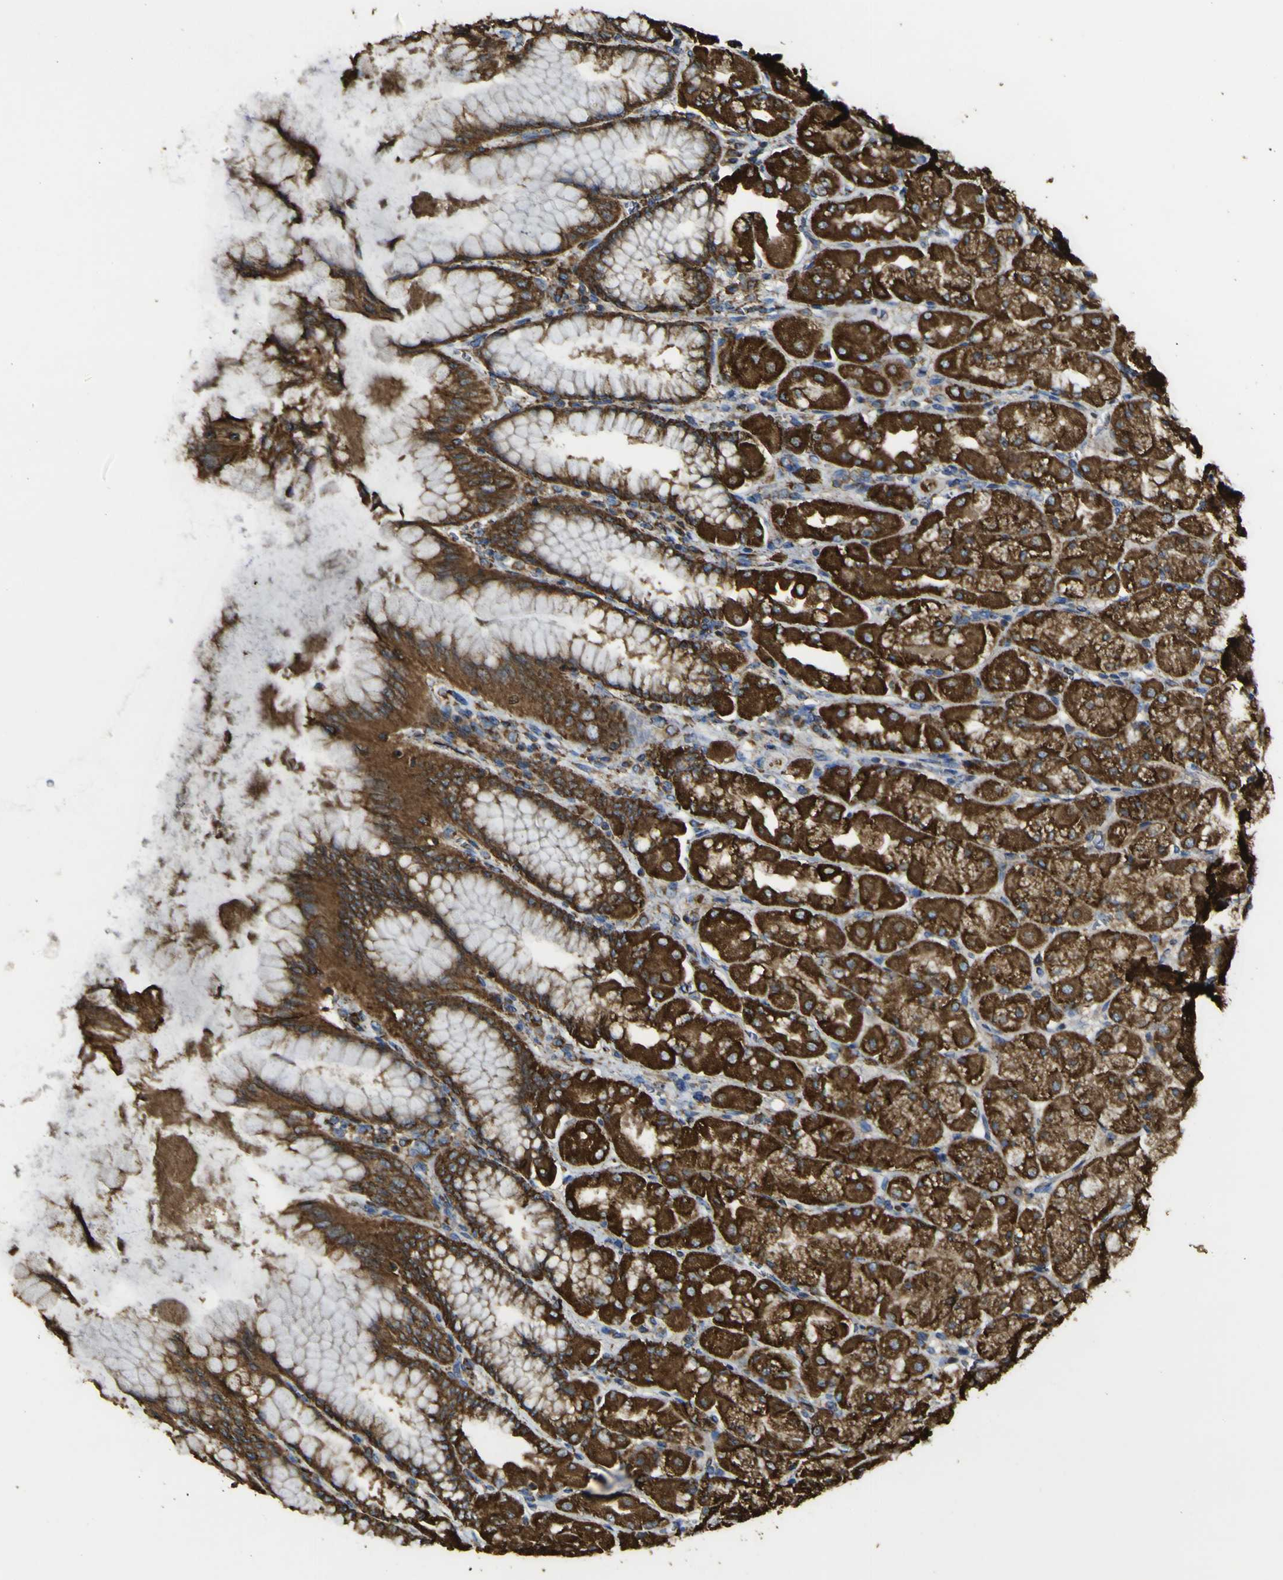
{"staining": {"intensity": "strong", "quantity": ">75%", "location": "cytoplasmic/membranous"}, "tissue": "stomach", "cell_type": "Glandular cells", "image_type": "normal", "snomed": [{"axis": "morphology", "description": "Normal tissue, NOS"}, {"axis": "topography", "description": "Stomach, upper"}], "caption": "Immunohistochemical staining of normal stomach reveals high levels of strong cytoplasmic/membranous staining in approximately >75% of glandular cells. Using DAB (brown) and hematoxylin (blue) stains, captured at high magnification using brightfield microscopy.", "gene": "ACSL3", "patient": {"sex": "female", "age": 56}}